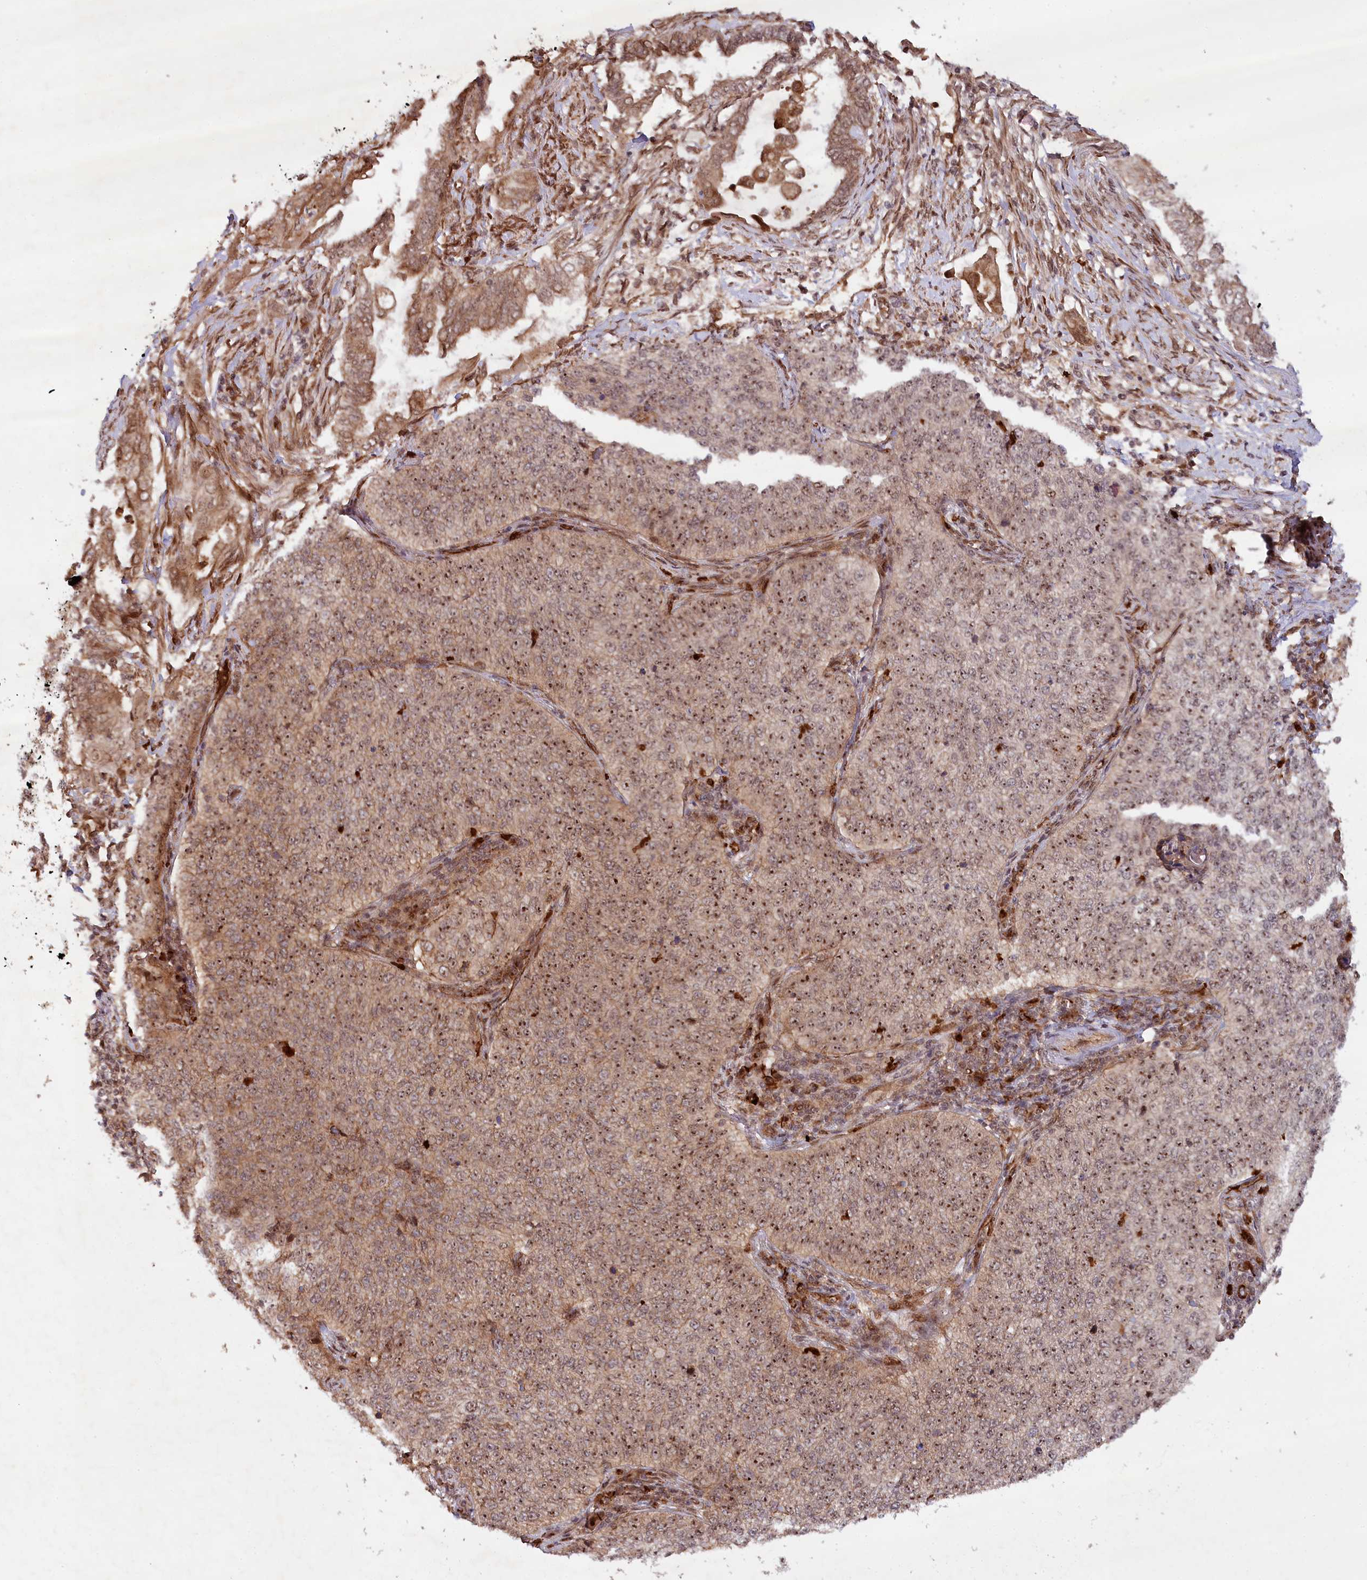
{"staining": {"intensity": "moderate", "quantity": ">75%", "location": "cytoplasmic/membranous,nuclear"}, "tissue": "cervical cancer", "cell_type": "Tumor cells", "image_type": "cancer", "snomed": [{"axis": "morphology", "description": "Squamous cell carcinoma, NOS"}, {"axis": "topography", "description": "Cervix"}], "caption": "Immunohistochemical staining of squamous cell carcinoma (cervical) displays medium levels of moderate cytoplasmic/membranous and nuclear positivity in about >75% of tumor cells. The staining was performed using DAB (3,3'-diaminobenzidine) to visualize the protein expression in brown, while the nuclei were stained in blue with hematoxylin (Magnification: 20x).", "gene": "ALKBH8", "patient": {"sex": "female", "age": 35}}